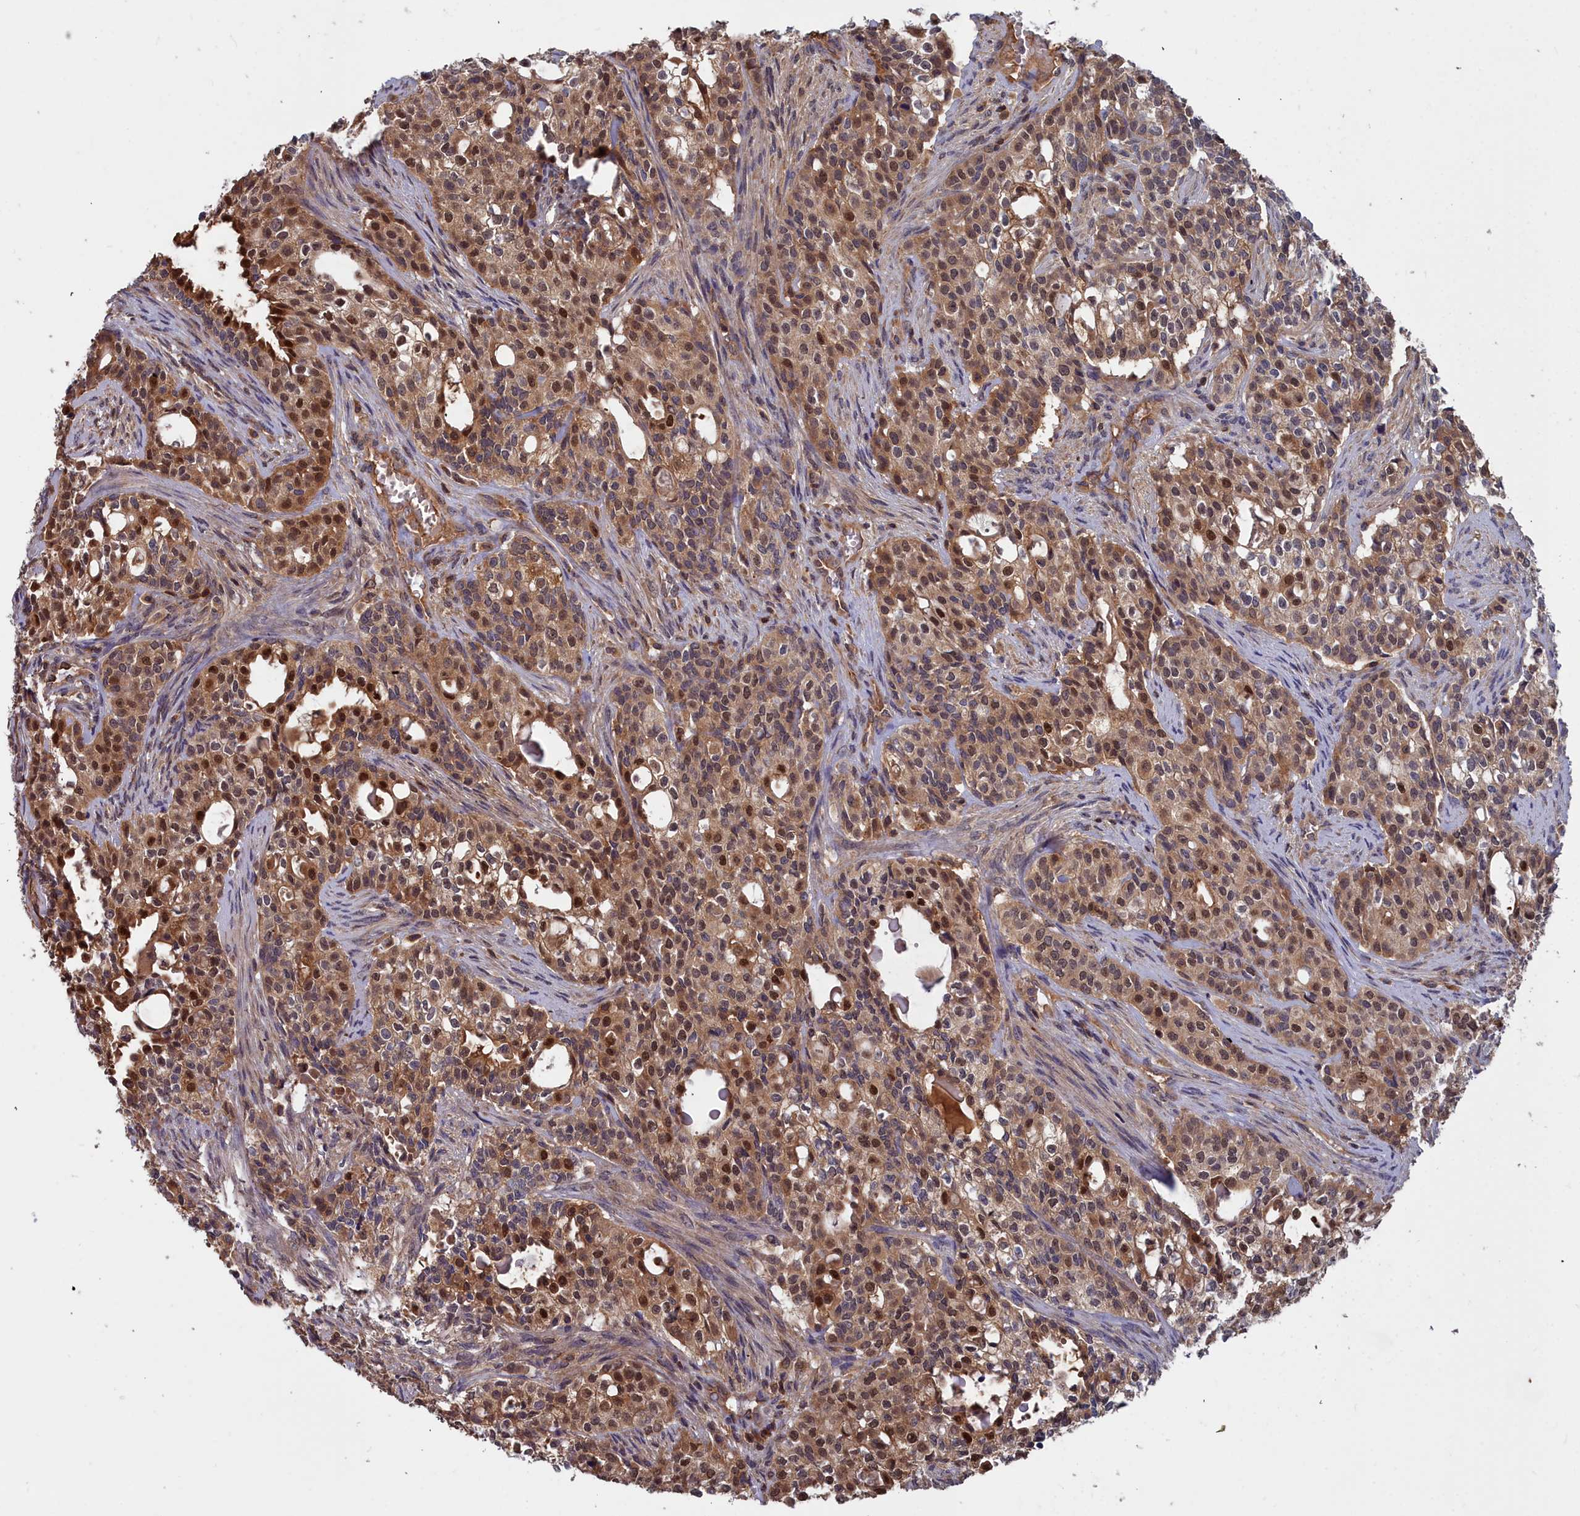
{"staining": {"intensity": "moderate", "quantity": ">75%", "location": "cytoplasmic/membranous,nuclear"}, "tissue": "head and neck cancer", "cell_type": "Tumor cells", "image_type": "cancer", "snomed": [{"axis": "morphology", "description": "Adenocarcinoma, NOS"}, {"axis": "topography", "description": "Head-Neck"}], "caption": "Immunohistochemistry (IHC) micrograph of human head and neck adenocarcinoma stained for a protein (brown), which shows medium levels of moderate cytoplasmic/membranous and nuclear positivity in approximately >75% of tumor cells.", "gene": "GFRA2", "patient": {"sex": "male", "age": 81}}